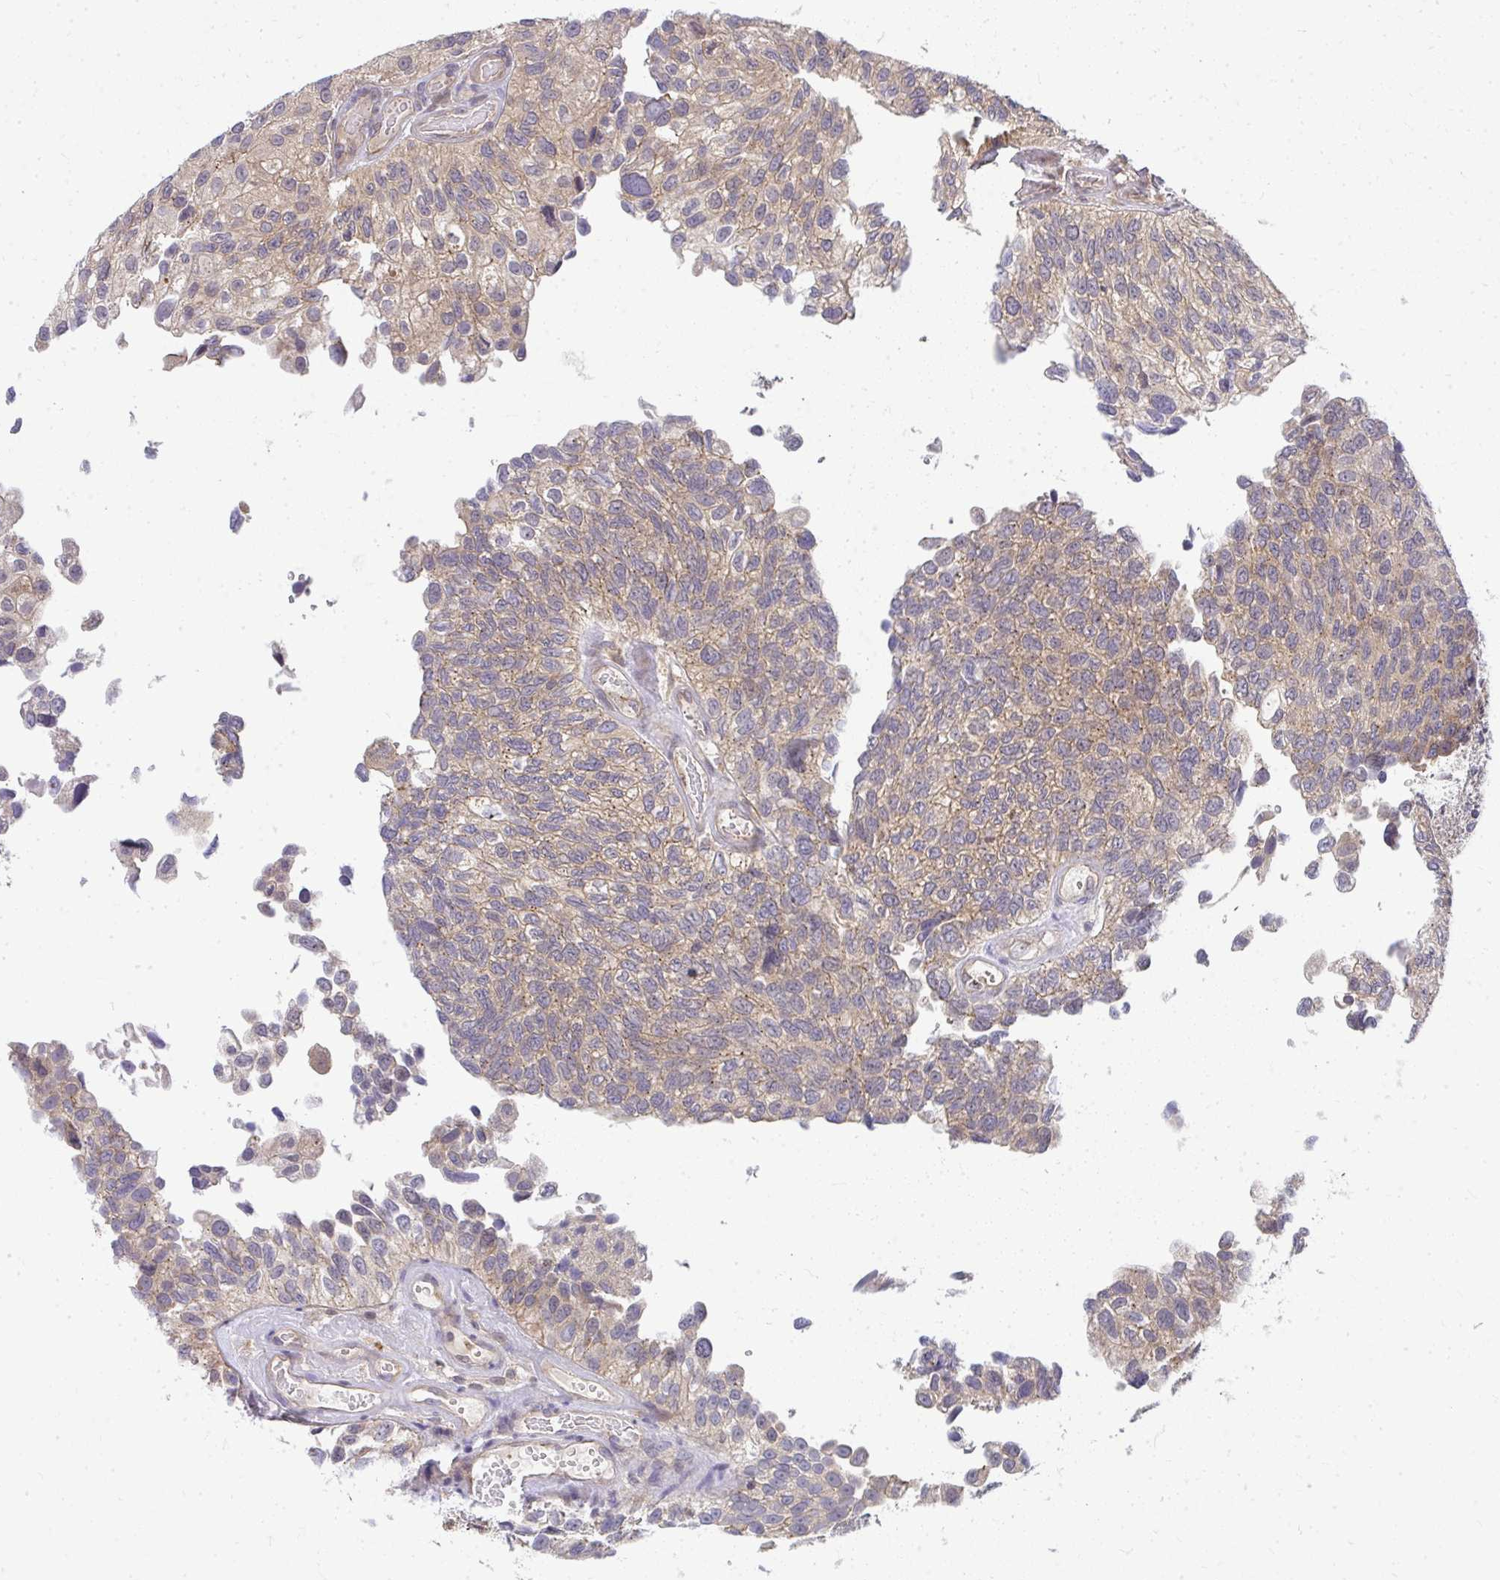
{"staining": {"intensity": "weak", "quantity": ">75%", "location": "cytoplasmic/membranous"}, "tissue": "urothelial cancer", "cell_type": "Tumor cells", "image_type": "cancer", "snomed": [{"axis": "morphology", "description": "Urothelial carcinoma, NOS"}, {"axis": "topography", "description": "Urinary bladder"}], "caption": "Brown immunohistochemical staining in human transitional cell carcinoma reveals weak cytoplasmic/membranous positivity in approximately >75% of tumor cells. The staining is performed using DAB brown chromogen to label protein expression. The nuclei are counter-stained blue using hematoxylin.", "gene": "HDHD2", "patient": {"sex": "male", "age": 87}}